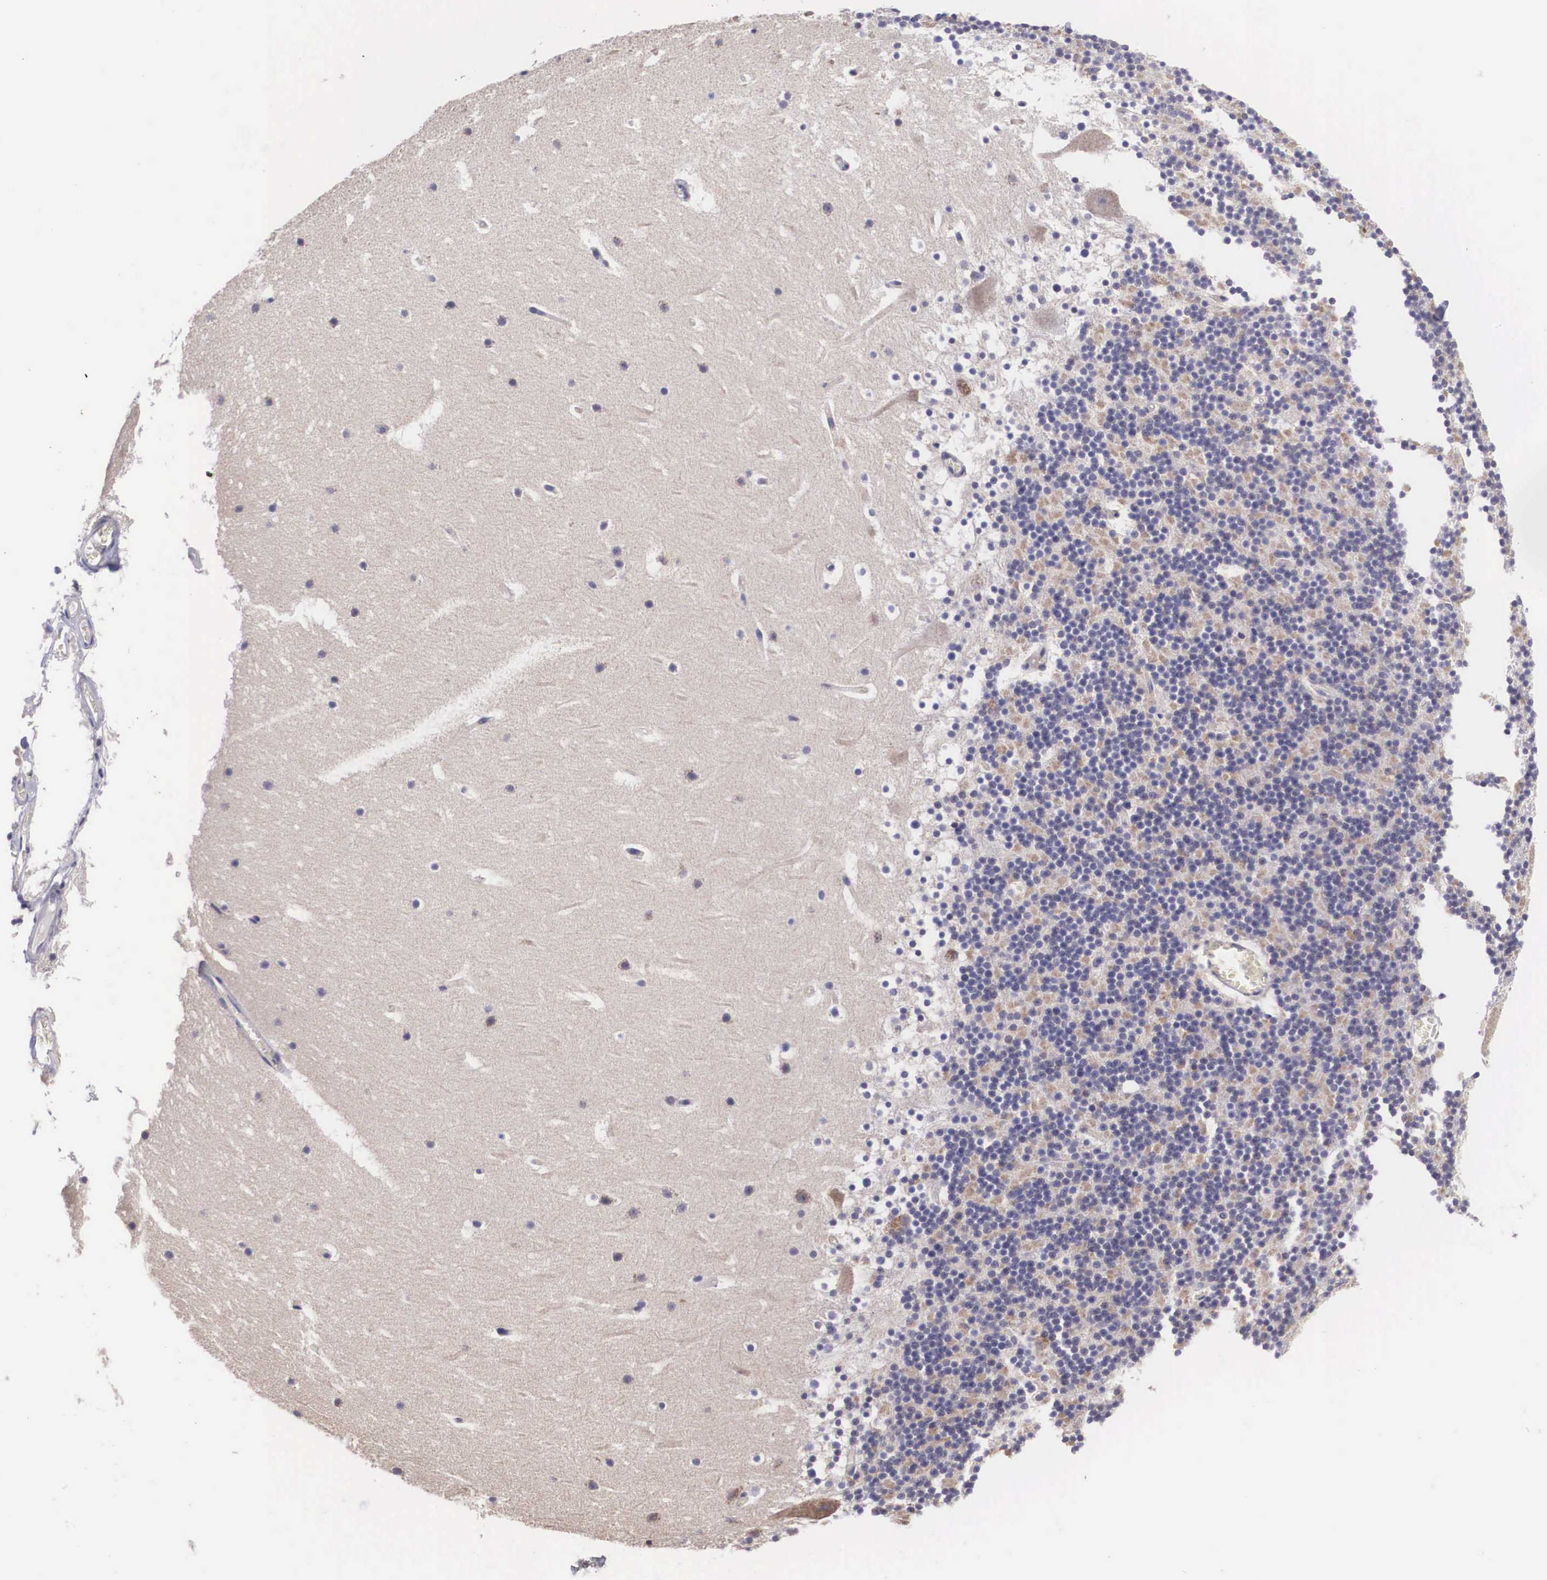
{"staining": {"intensity": "negative", "quantity": "none", "location": "none"}, "tissue": "cerebellum", "cell_type": "Cells in granular layer", "image_type": "normal", "snomed": [{"axis": "morphology", "description": "Normal tissue, NOS"}, {"axis": "topography", "description": "Cerebellum"}], "caption": "Cells in granular layer show no significant expression in benign cerebellum. (Brightfield microscopy of DAB IHC at high magnification).", "gene": "ARG2", "patient": {"sex": "male", "age": 45}}